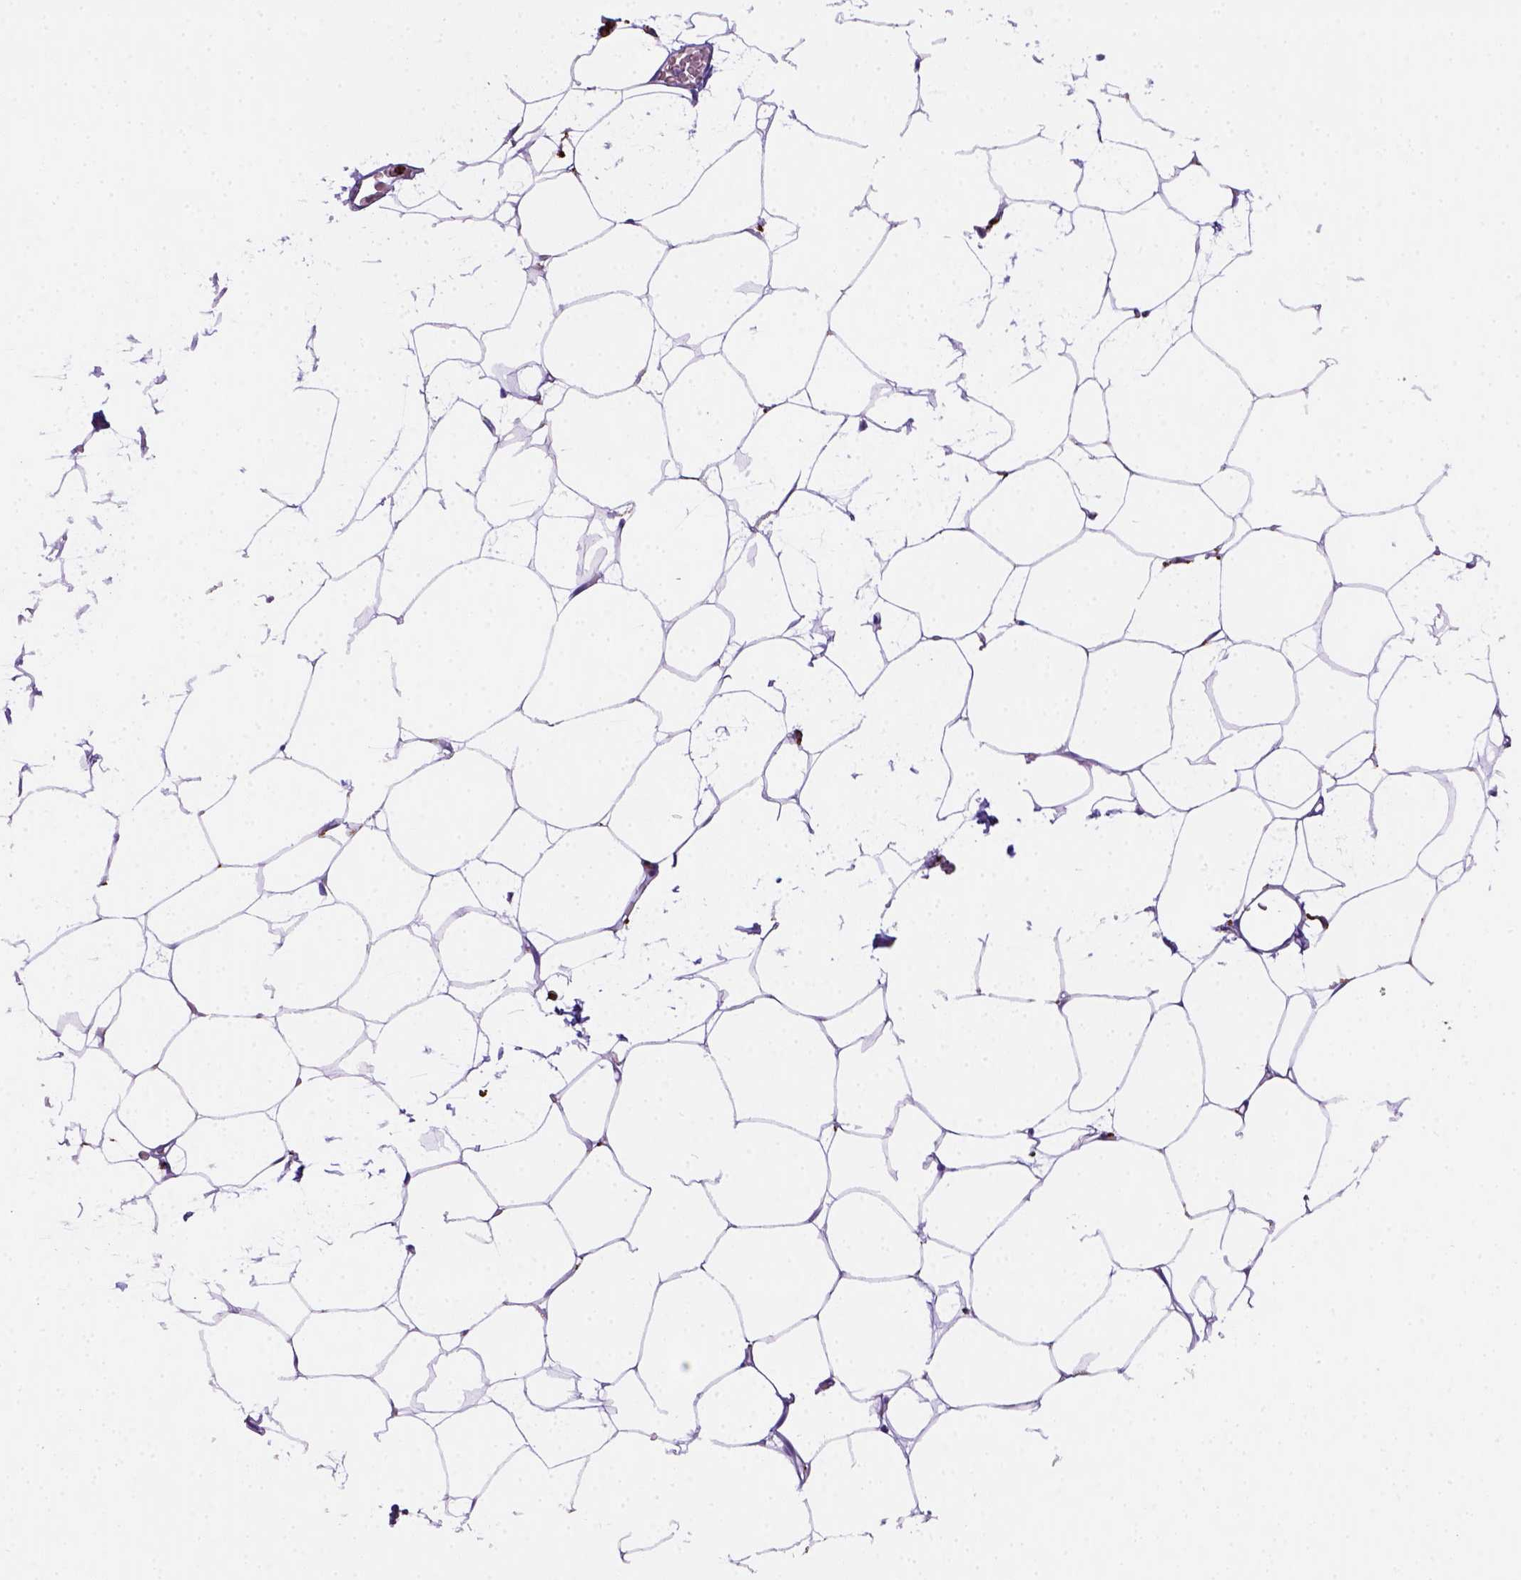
{"staining": {"intensity": "negative", "quantity": "none", "location": "none"}, "tissue": "adipose tissue", "cell_type": "Adipocytes", "image_type": "normal", "snomed": [{"axis": "morphology", "description": "Normal tissue, NOS"}, {"axis": "topography", "description": "Adipose tissue"}], "caption": "Immunohistochemistry (IHC) micrograph of normal adipose tissue stained for a protein (brown), which shows no positivity in adipocytes. (Immunohistochemistry, brightfield microscopy, high magnification).", "gene": "CD68", "patient": {"sex": "male", "age": 57}}